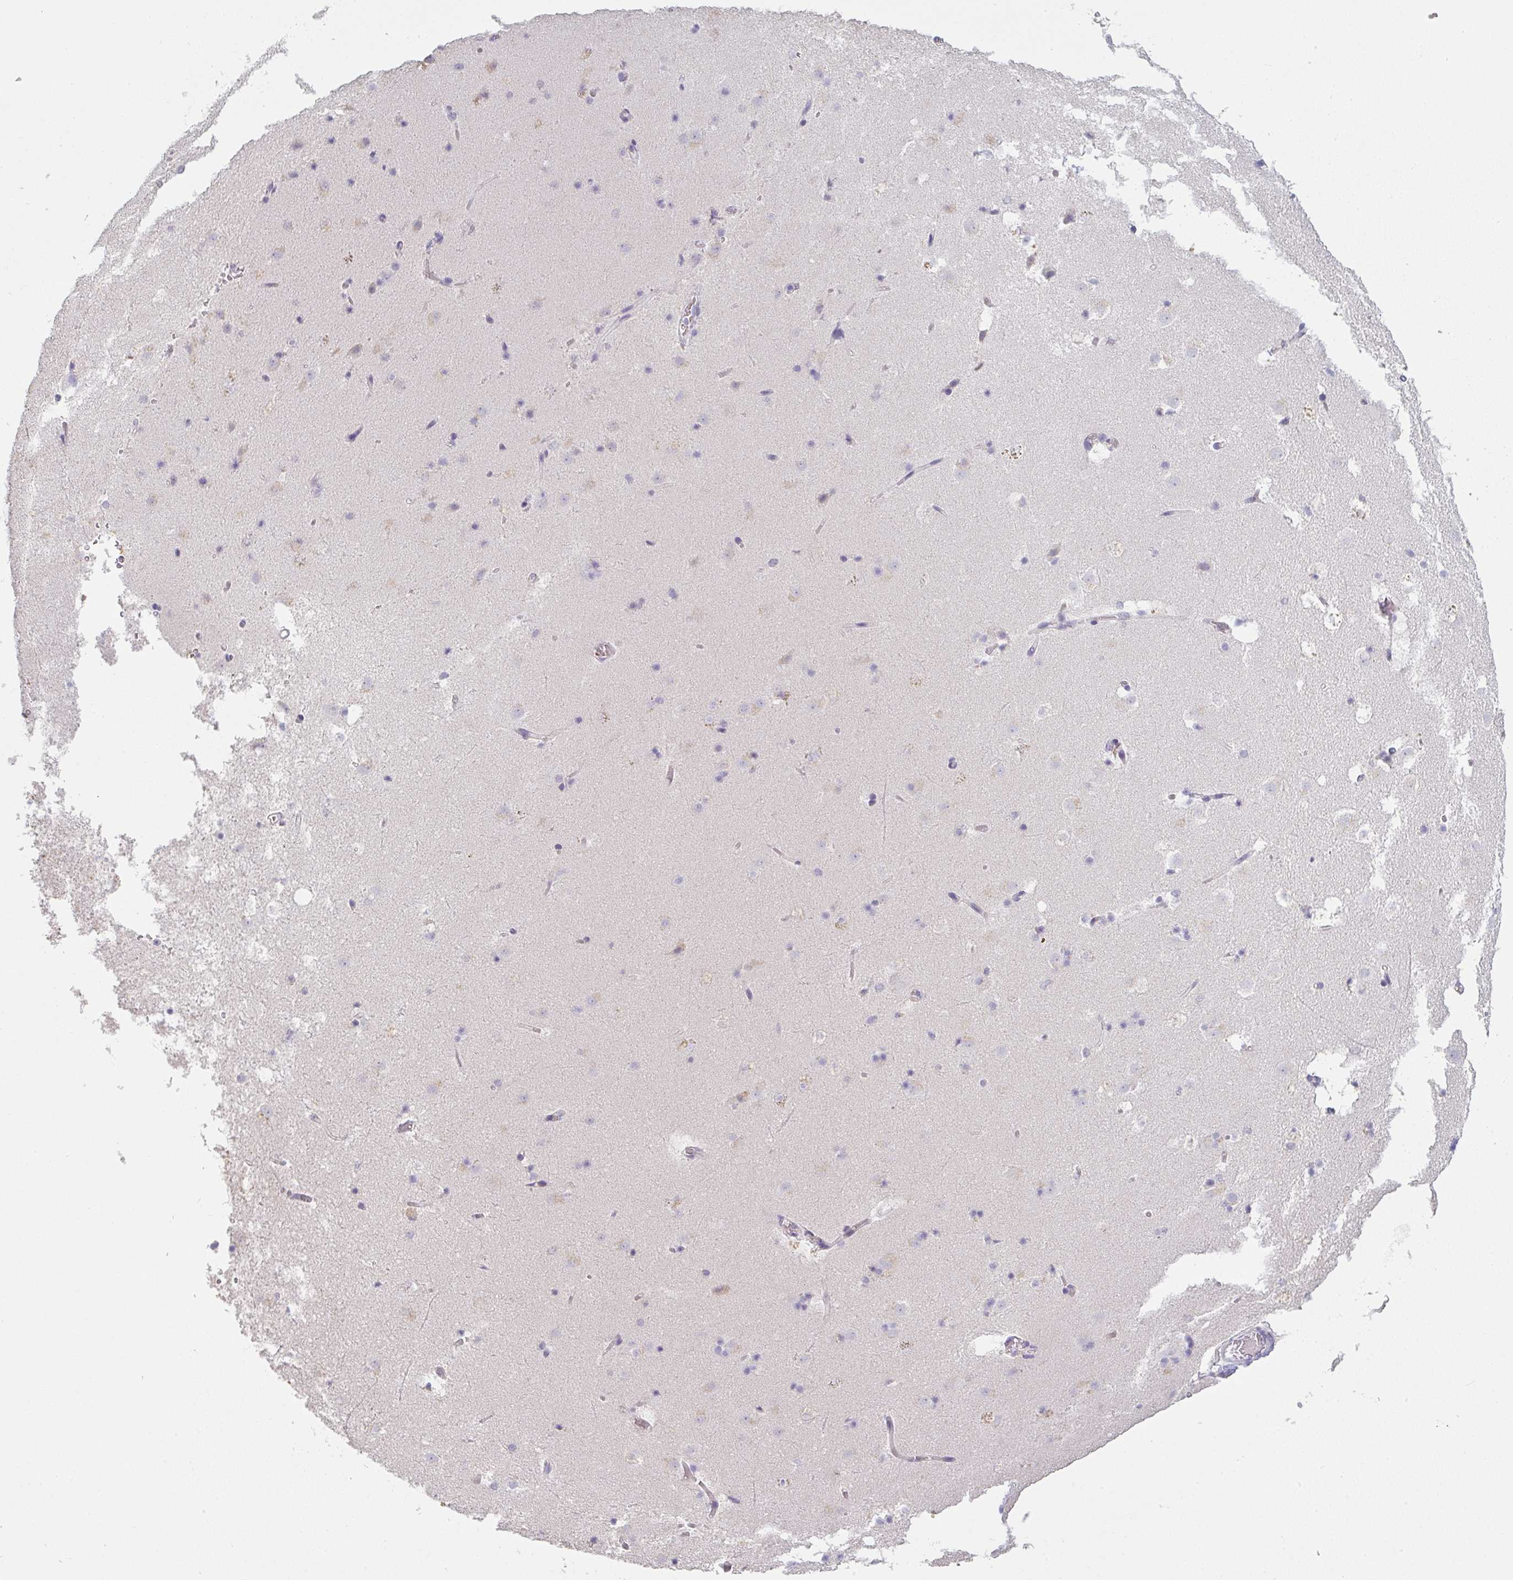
{"staining": {"intensity": "negative", "quantity": "none", "location": "none"}, "tissue": "caudate", "cell_type": "Glial cells", "image_type": "normal", "snomed": [{"axis": "morphology", "description": "Normal tissue, NOS"}, {"axis": "topography", "description": "Lateral ventricle wall"}], "caption": "Photomicrograph shows no significant protein positivity in glial cells of normal caudate.", "gene": "C1QTNF8", "patient": {"sex": "male", "age": 37}}